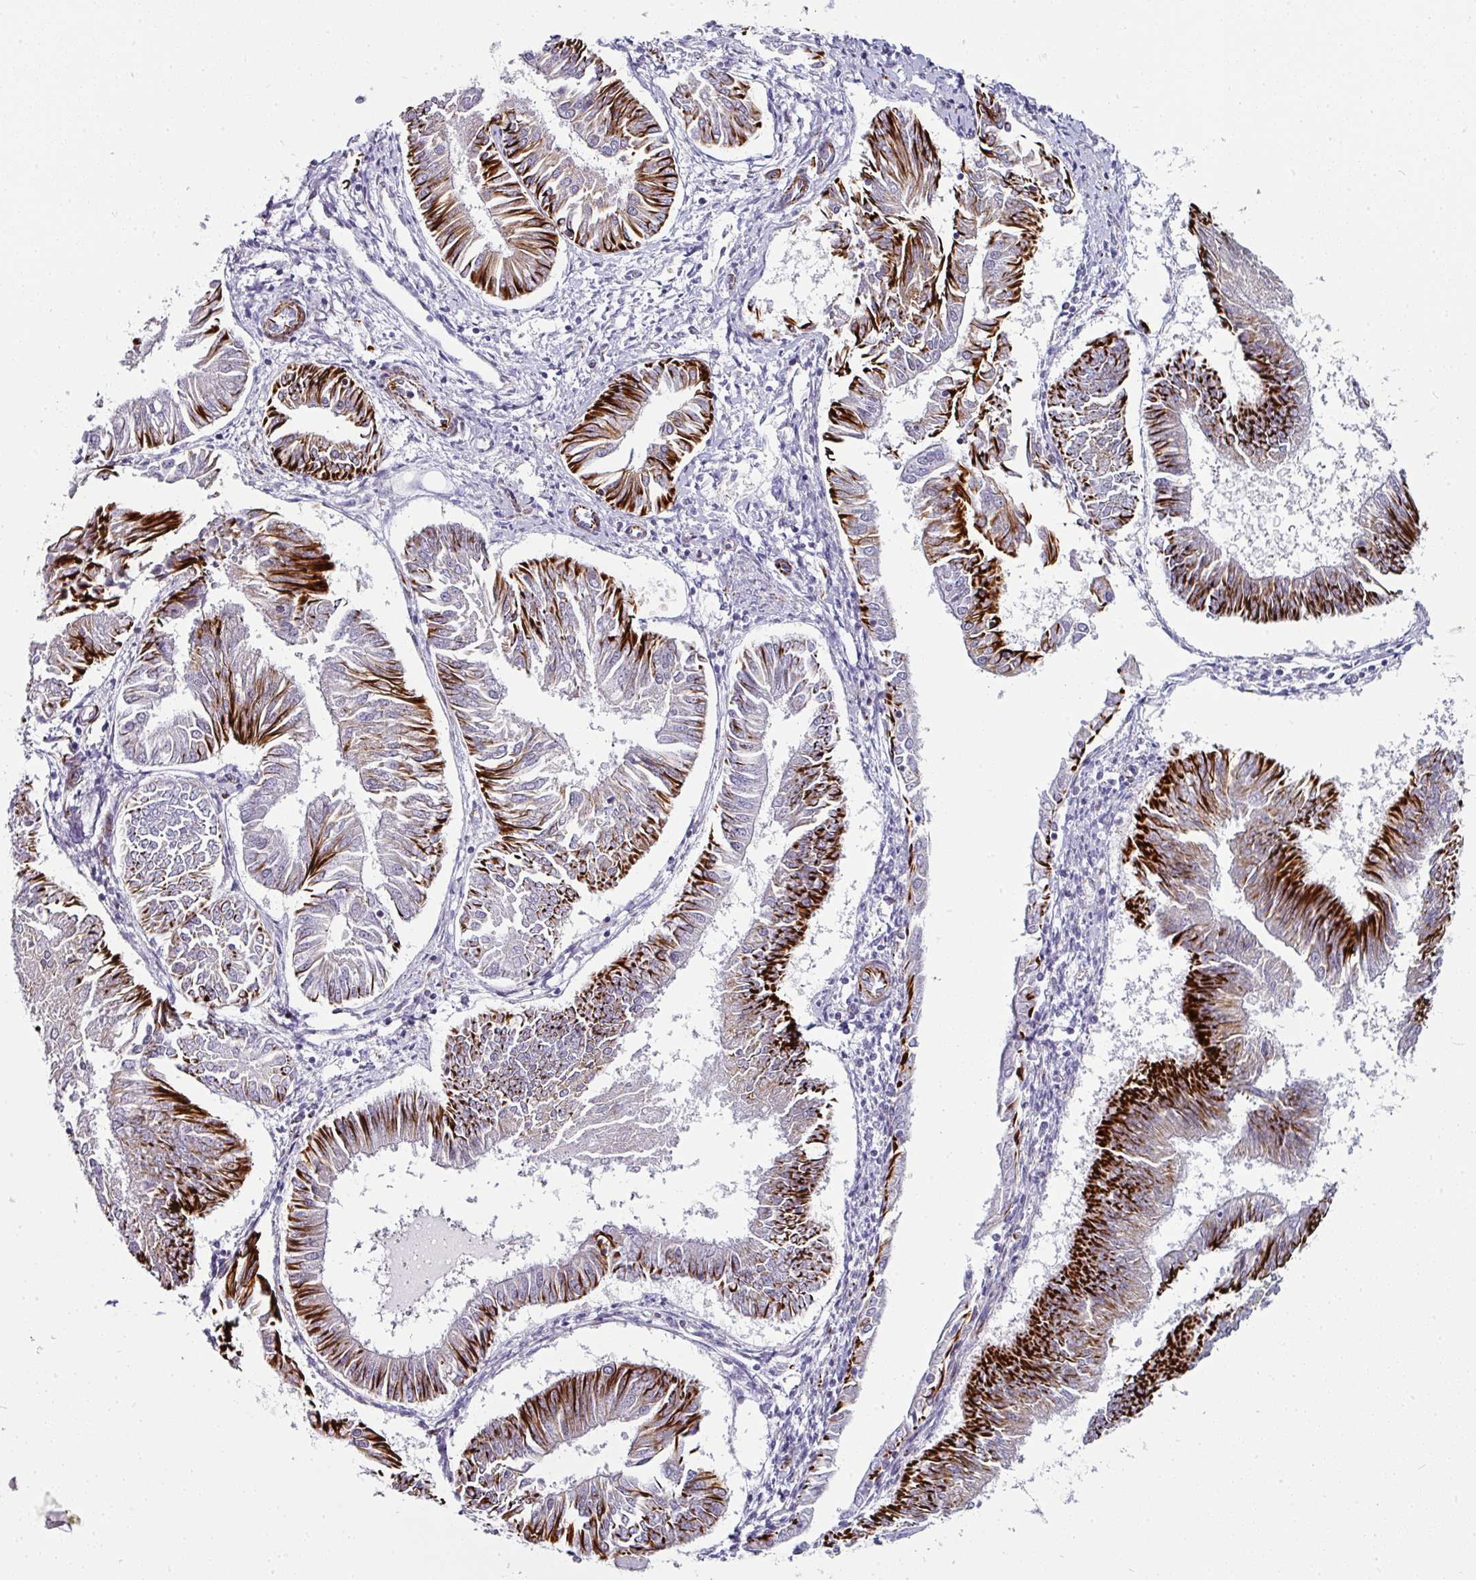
{"staining": {"intensity": "strong", "quantity": "25%-75%", "location": "cytoplasmic/membranous"}, "tissue": "endometrial cancer", "cell_type": "Tumor cells", "image_type": "cancer", "snomed": [{"axis": "morphology", "description": "Adenocarcinoma, NOS"}, {"axis": "topography", "description": "Endometrium"}], "caption": "Immunohistochemical staining of endometrial cancer (adenocarcinoma) reveals high levels of strong cytoplasmic/membranous protein positivity in approximately 25%-75% of tumor cells.", "gene": "TMPRSS9", "patient": {"sex": "female", "age": 58}}